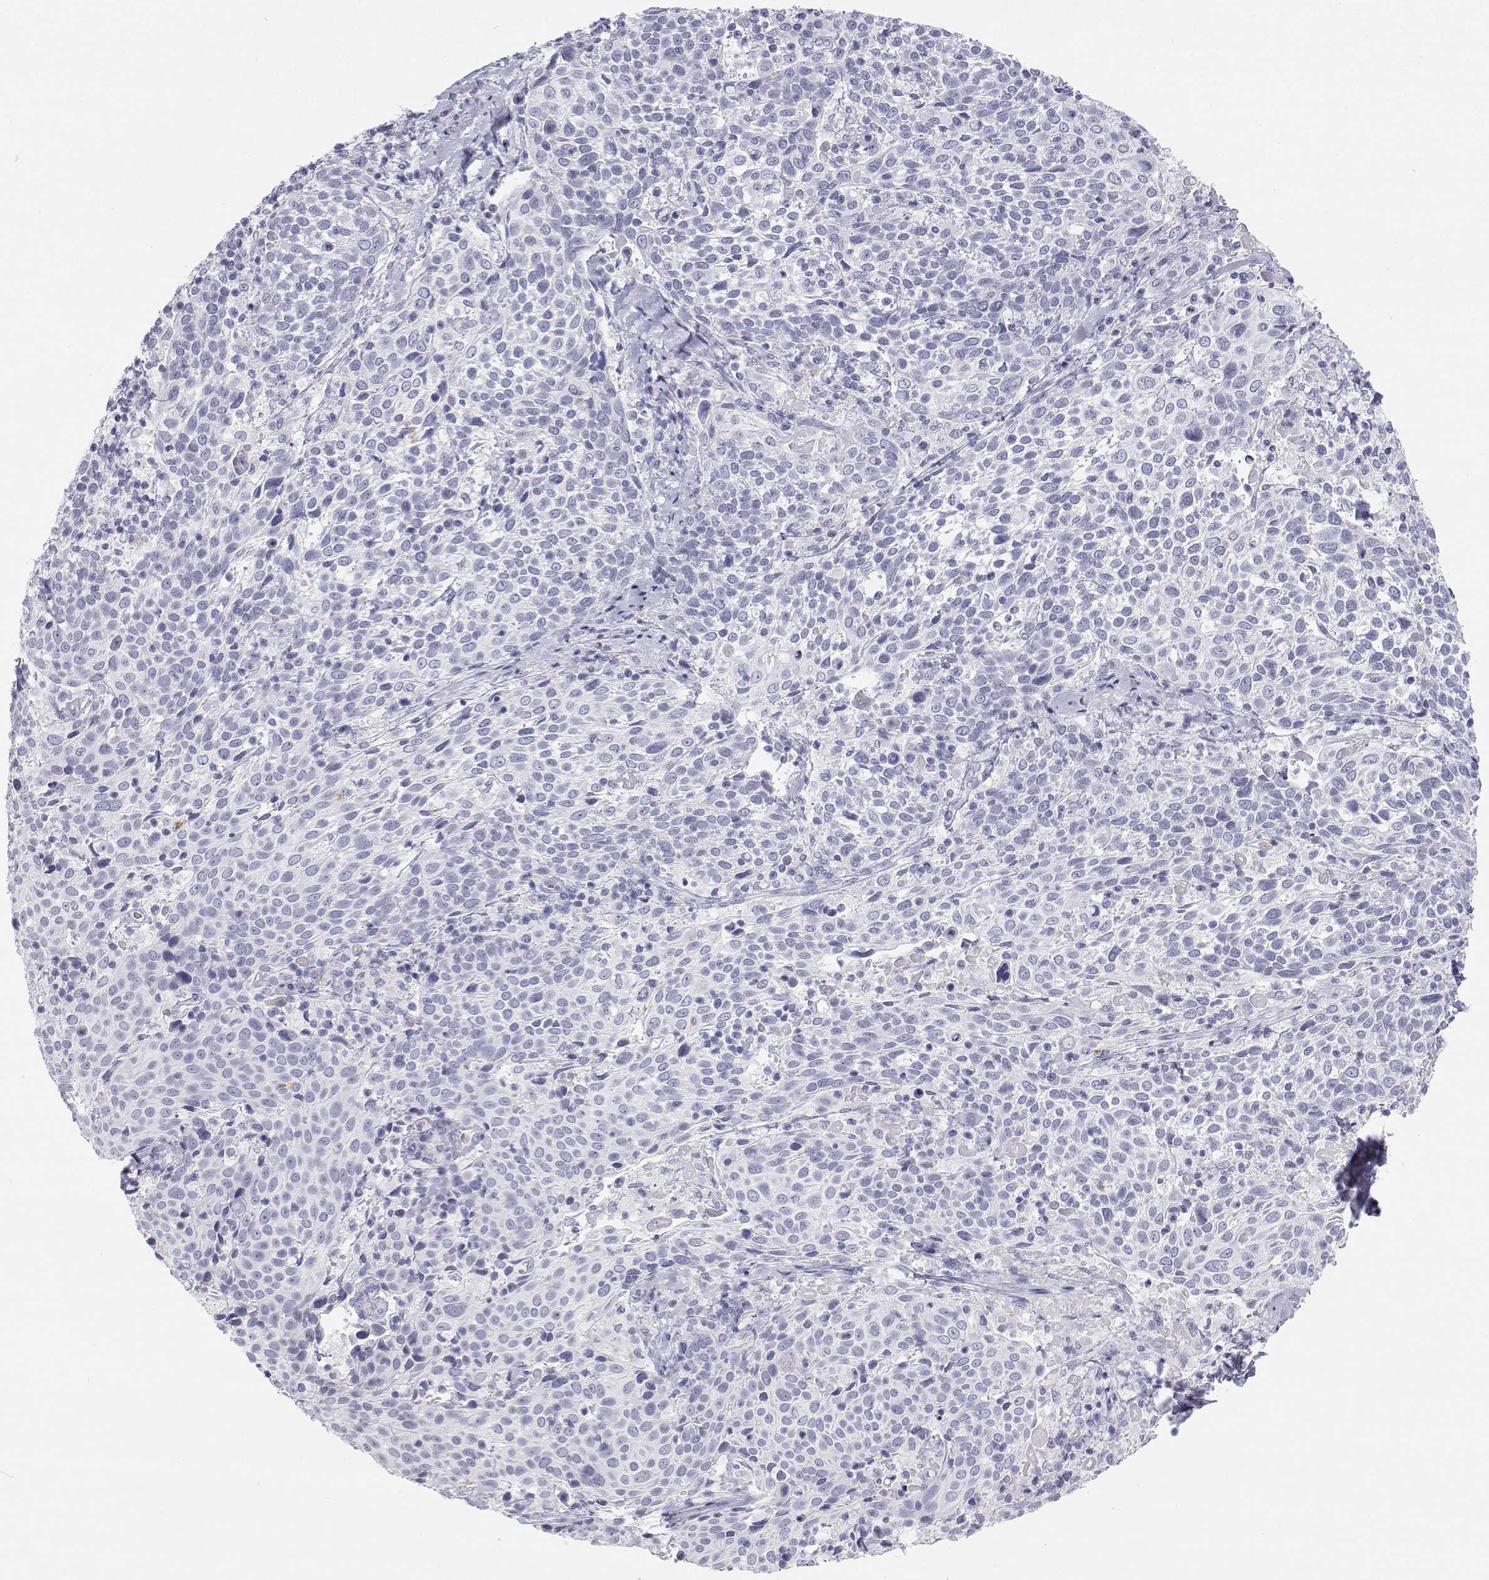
{"staining": {"intensity": "negative", "quantity": "none", "location": "none"}, "tissue": "cervical cancer", "cell_type": "Tumor cells", "image_type": "cancer", "snomed": [{"axis": "morphology", "description": "Squamous cell carcinoma, NOS"}, {"axis": "topography", "description": "Cervix"}], "caption": "There is no significant positivity in tumor cells of squamous cell carcinoma (cervical).", "gene": "SFTPB", "patient": {"sex": "female", "age": 61}}